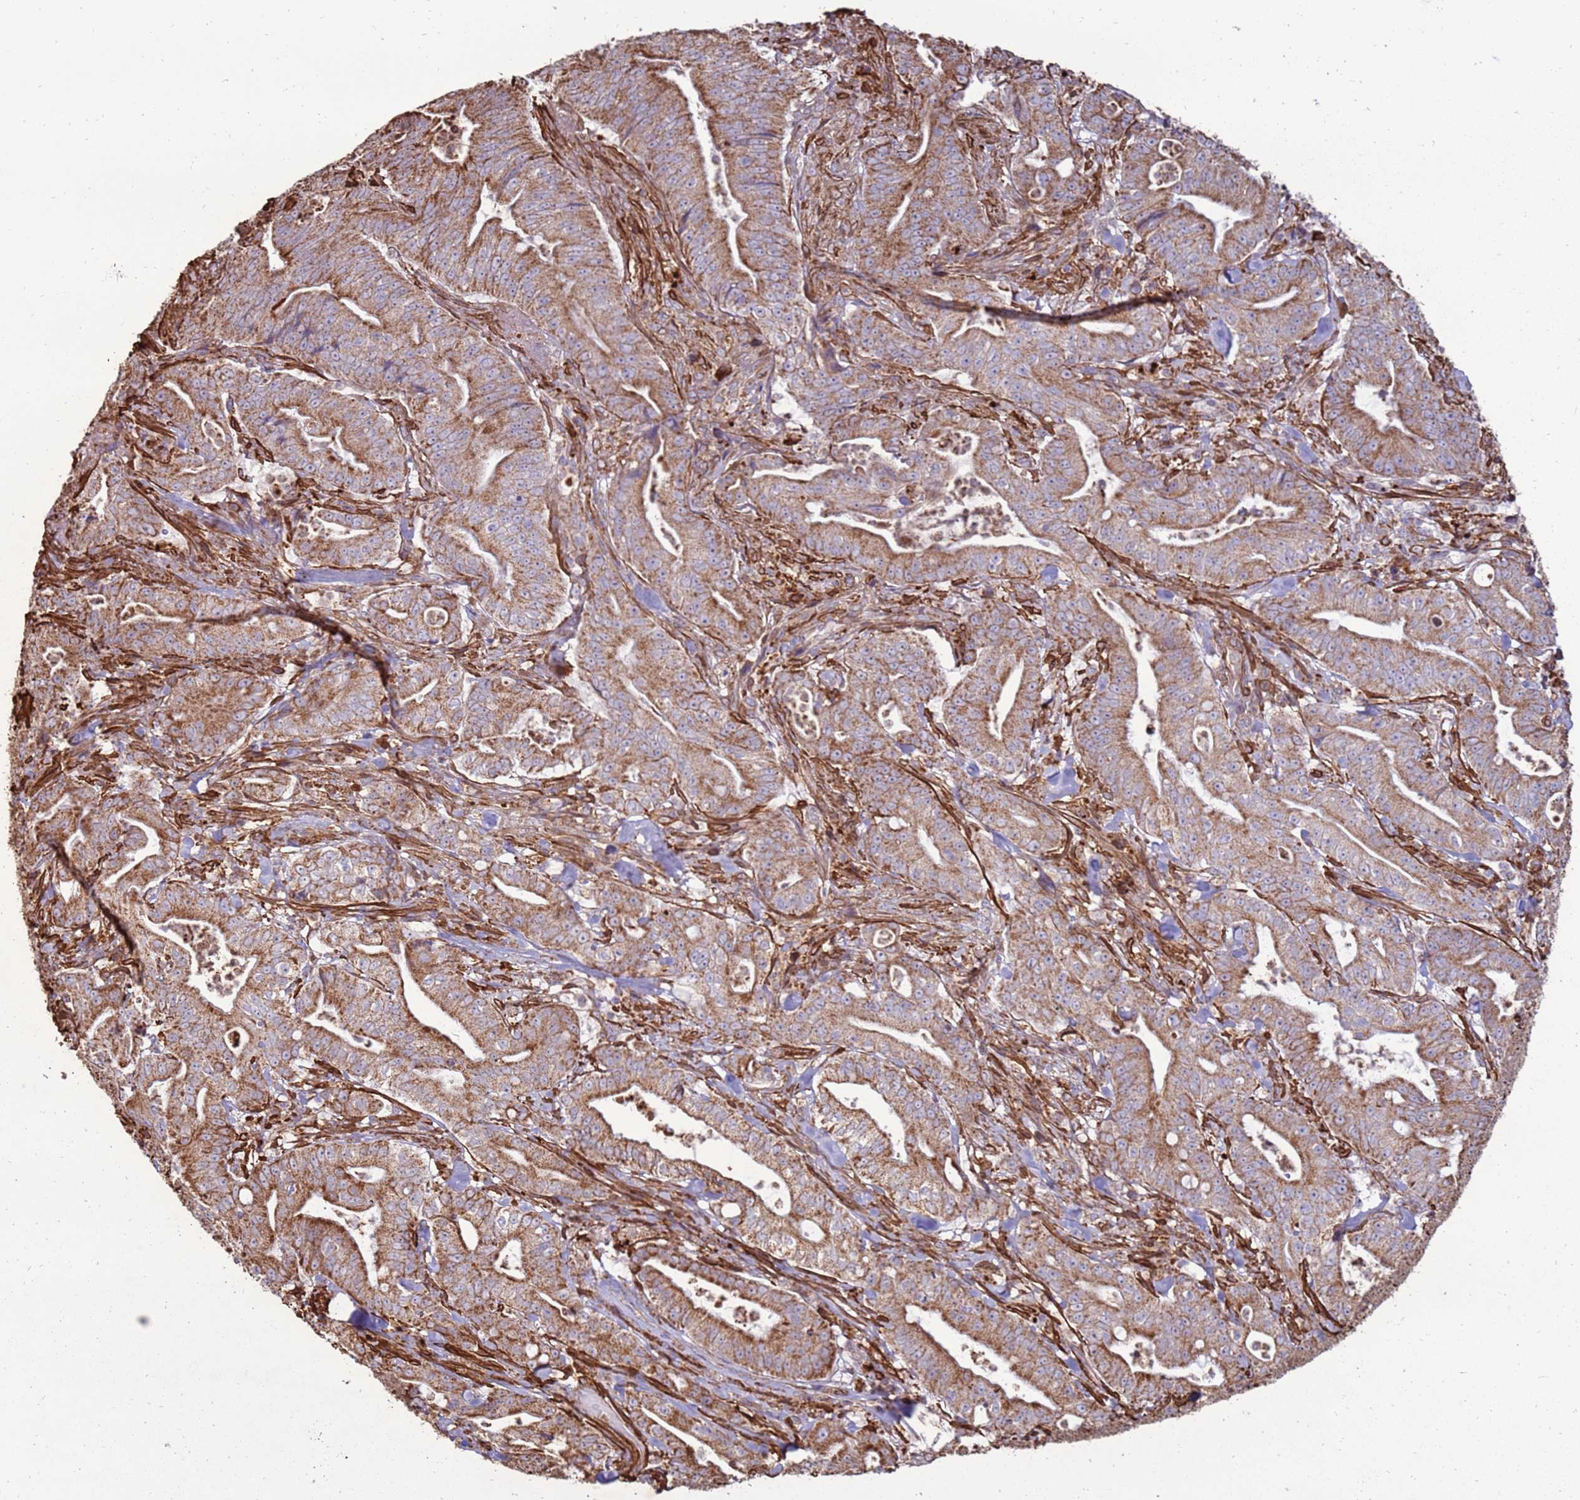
{"staining": {"intensity": "moderate", "quantity": ">75%", "location": "cytoplasmic/membranous"}, "tissue": "pancreatic cancer", "cell_type": "Tumor cells", "image_type": "cancer", "snomed": [{"axis": "morphology", "description": "Adenocarcinoma, NOS"}, {"axis": "topography", "description": "Pancreas"}], "caption": "Tumor cells exhibit medium levels of moderate cytoplasmic/membranous staining in approximately >75% of cells in pancreatic cancer.", "gene": "DDX59", "patient": {"sex": "male", "age": 71}}